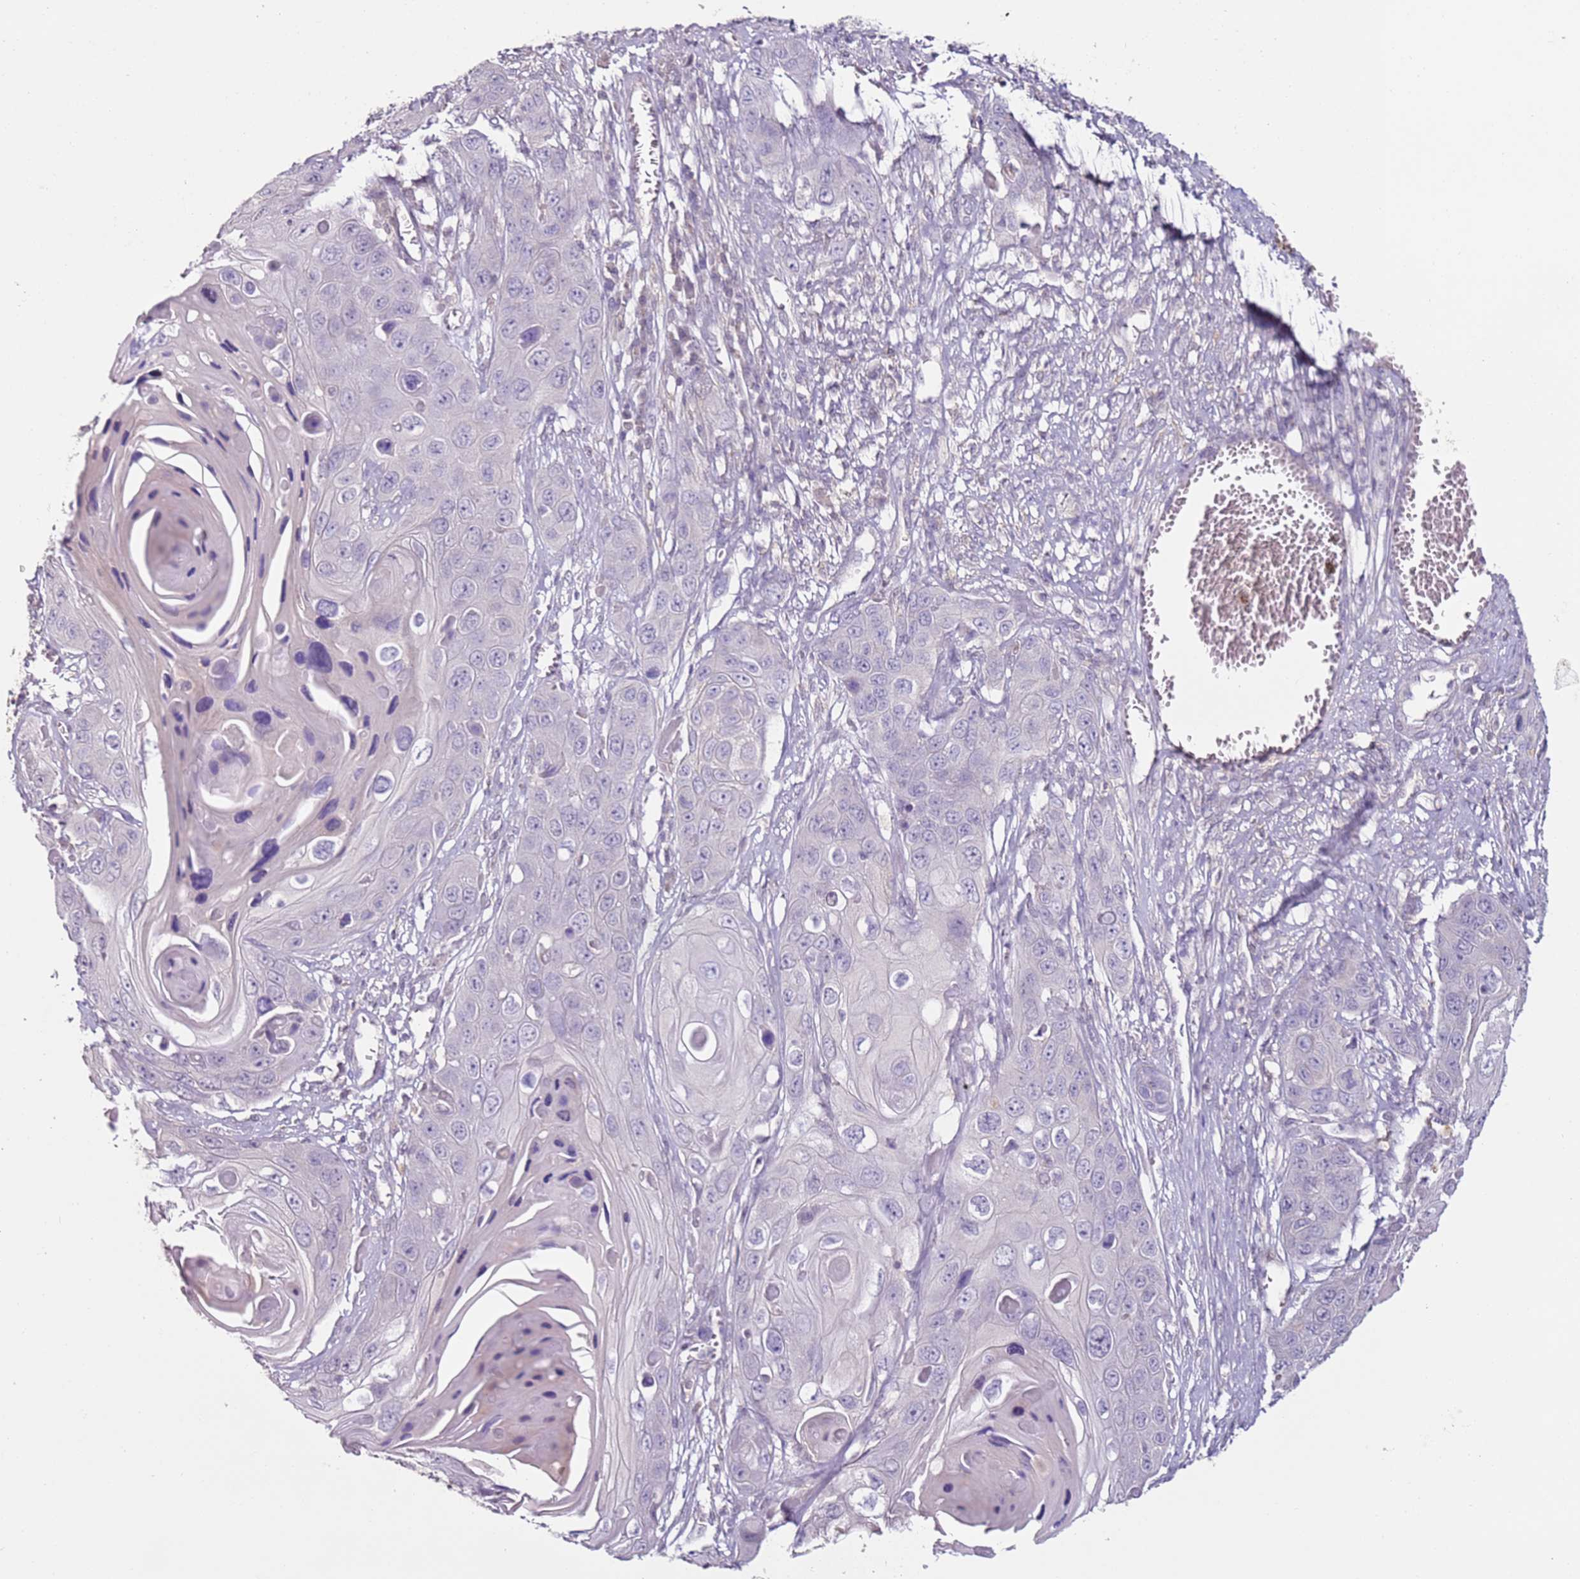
{"staining": {"intensity": "negative", "quantity": "none", "location": "none"}, "tissue": "skin cancer", "cell_type": "Tumor cells", "image_type": "cancer", "snomed": [{"axis": "morphology", "description": "Squamous cell carcinoma, NOS"}, {"axis": "topography", "description": "Skin"}], "caption": "DAB immunohistochemical staining of skin cancer (squamous cell carcinoma) exhibits no significant positivity in tumor cells. Nuclei are stained in blue.", "gene": "MDH1", "patient": {"sex": "male", "age": 55}}